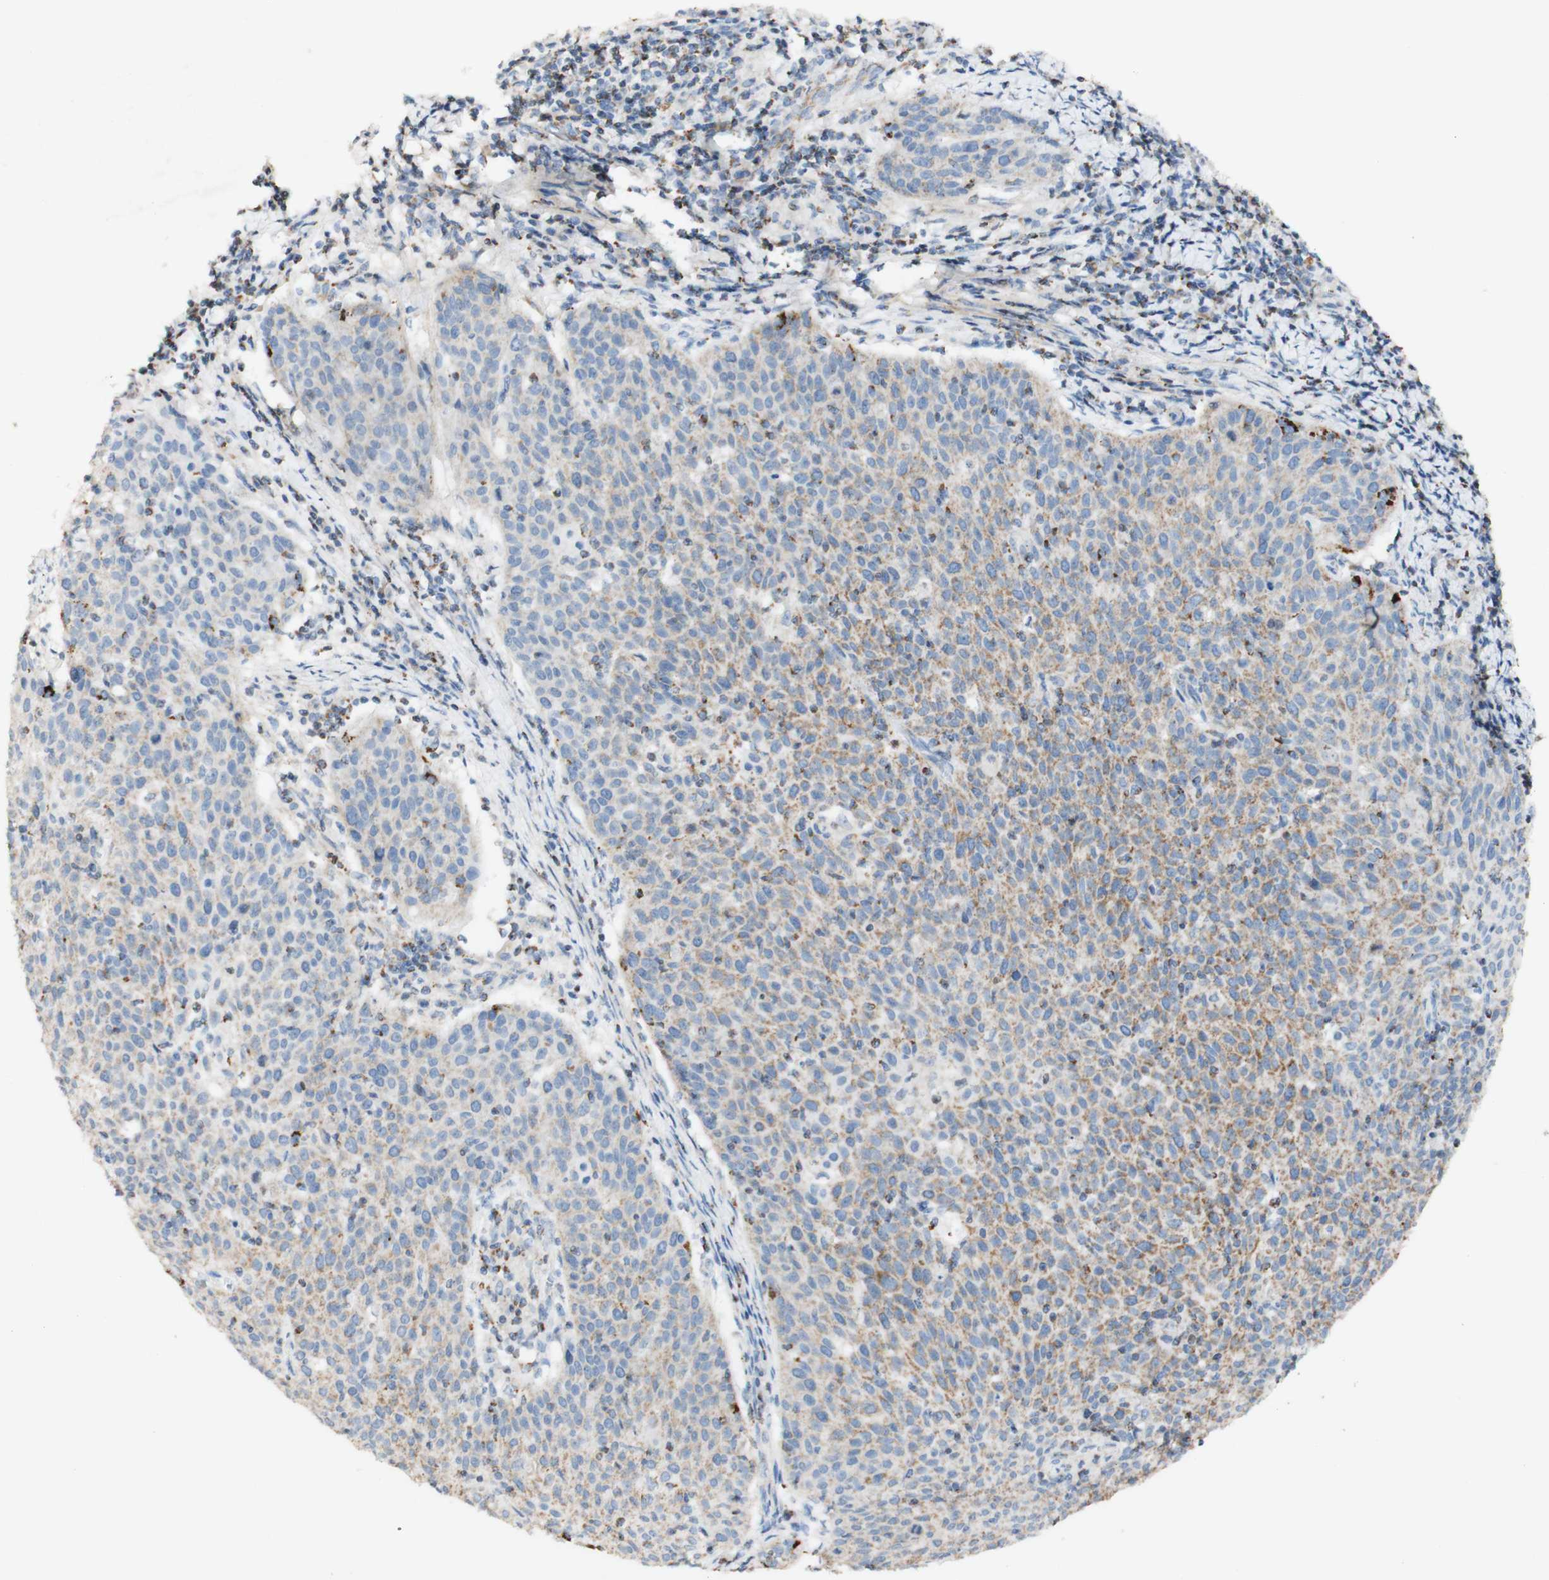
{"staining": {"intensity": "weak", "quantity": ">75%", "location": "cytoplasmic/membranous"}, "tissue": "cervical cancer", "cell_type": "Tumor cells", "image_type": "cancer", "snomed": [{"axis": "morphology", "description": "Squamous cell carcinoma, NOS"}, {"axis": "topography", "description": "Cervix"}], "caption": "Tumor cells reveal weak cytoplasmic/membranous staining in approximately >75% of cells in squamous cell carcinoma (cervical). Nuclei are stained in blue.", "gene": "OXCT1", "patient": {"sex": "female", "age": 38}}